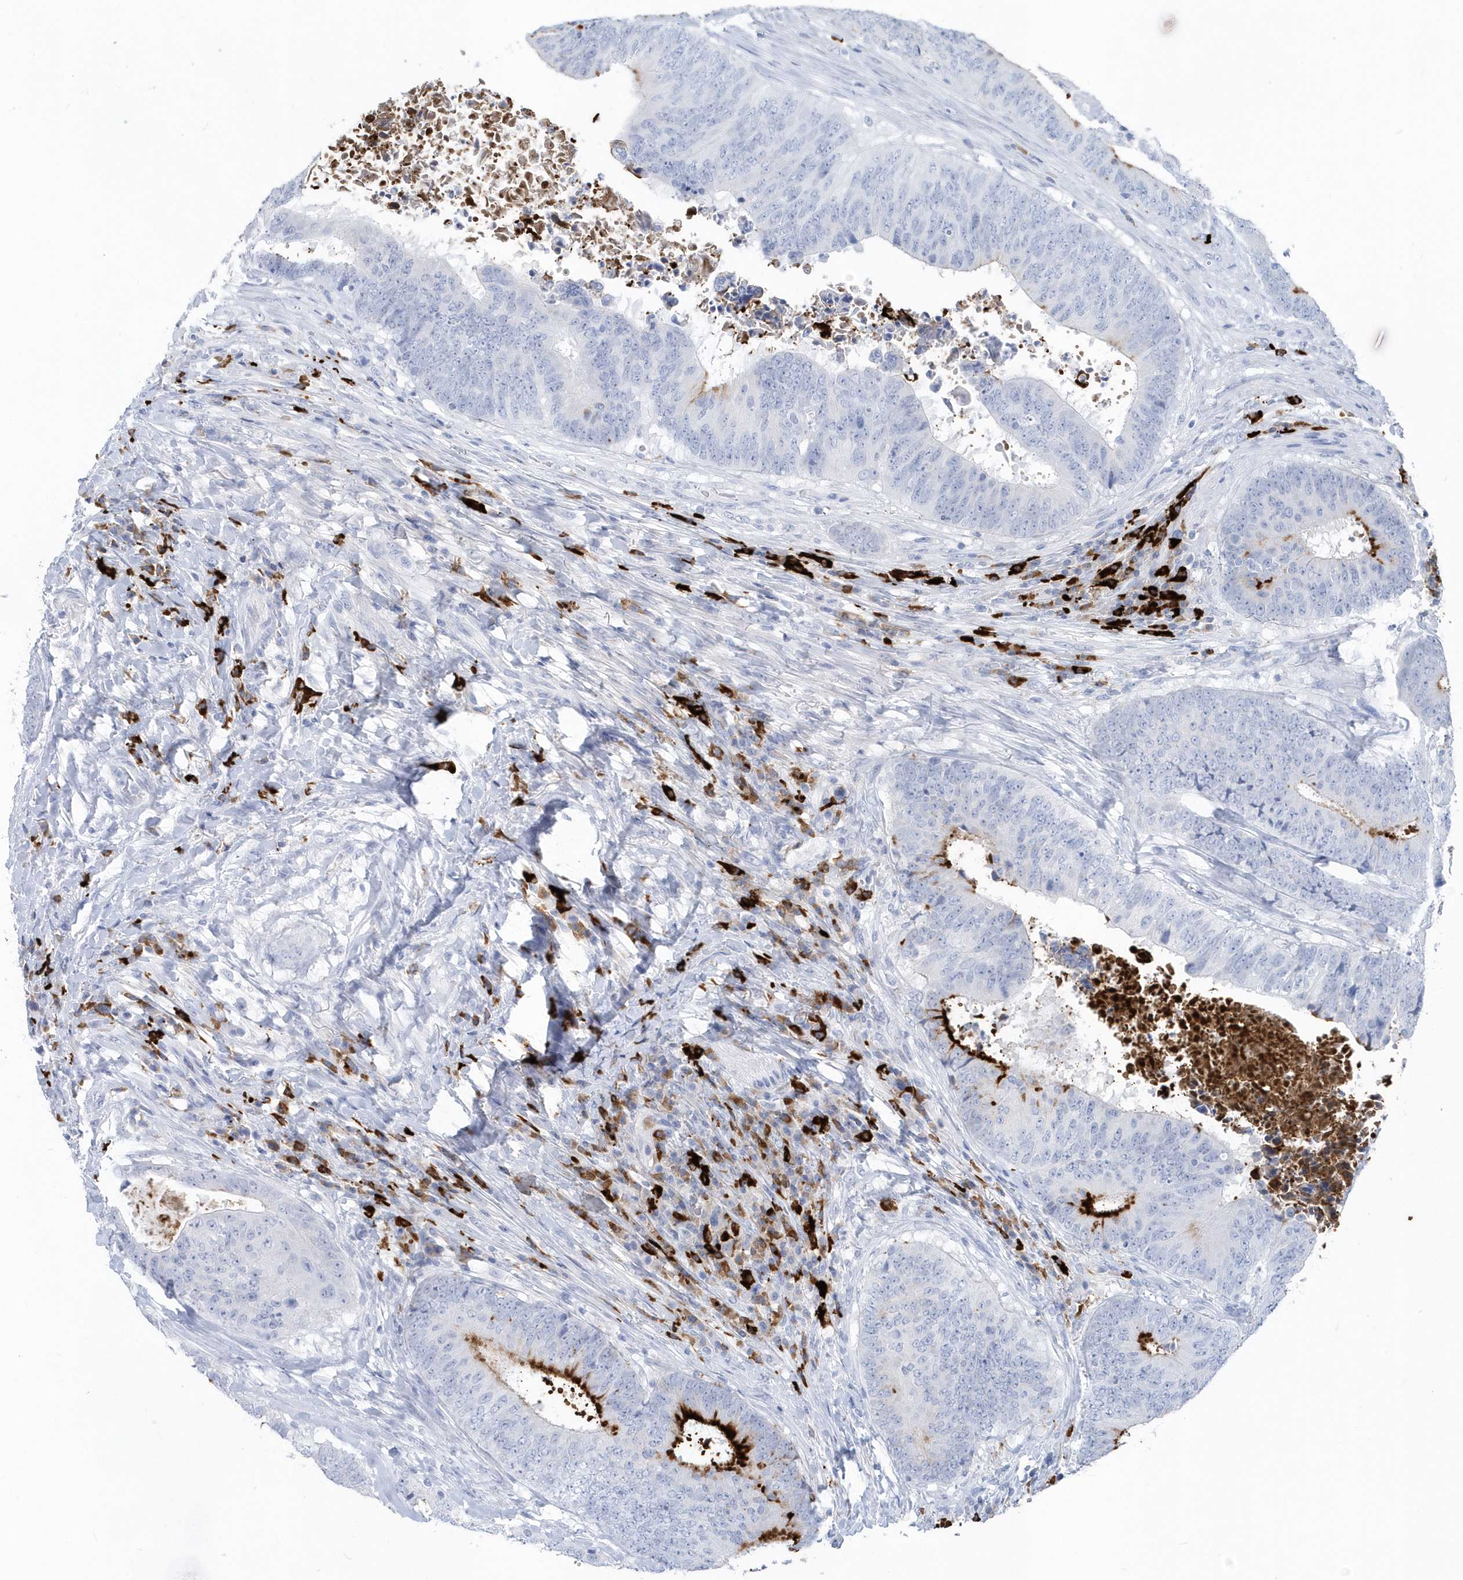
{"staining": {"intensity": "strong", "quantity": "<25%", "location": "cytoplasmic/membranous"}, "tissue": "colorectal cancer", "cell_type": "Tumor cells", "image_type": "cancer", "snomed": [{"axis": "morphology", "description": "Adenocarcinoma, NOS"}, {"axis": "topography", "description": "Rectum"}], "caption": "An immunohistochemistry (IHC) histopathology image of tumor tissue is shown. Protein staining in brown highlights strong cytoplasmic/membranous positivity in colorectal adenocarcinoma within tumor cells.", "gene": "JCHAIN", "patient": {"sex": "male", "age": 72}}